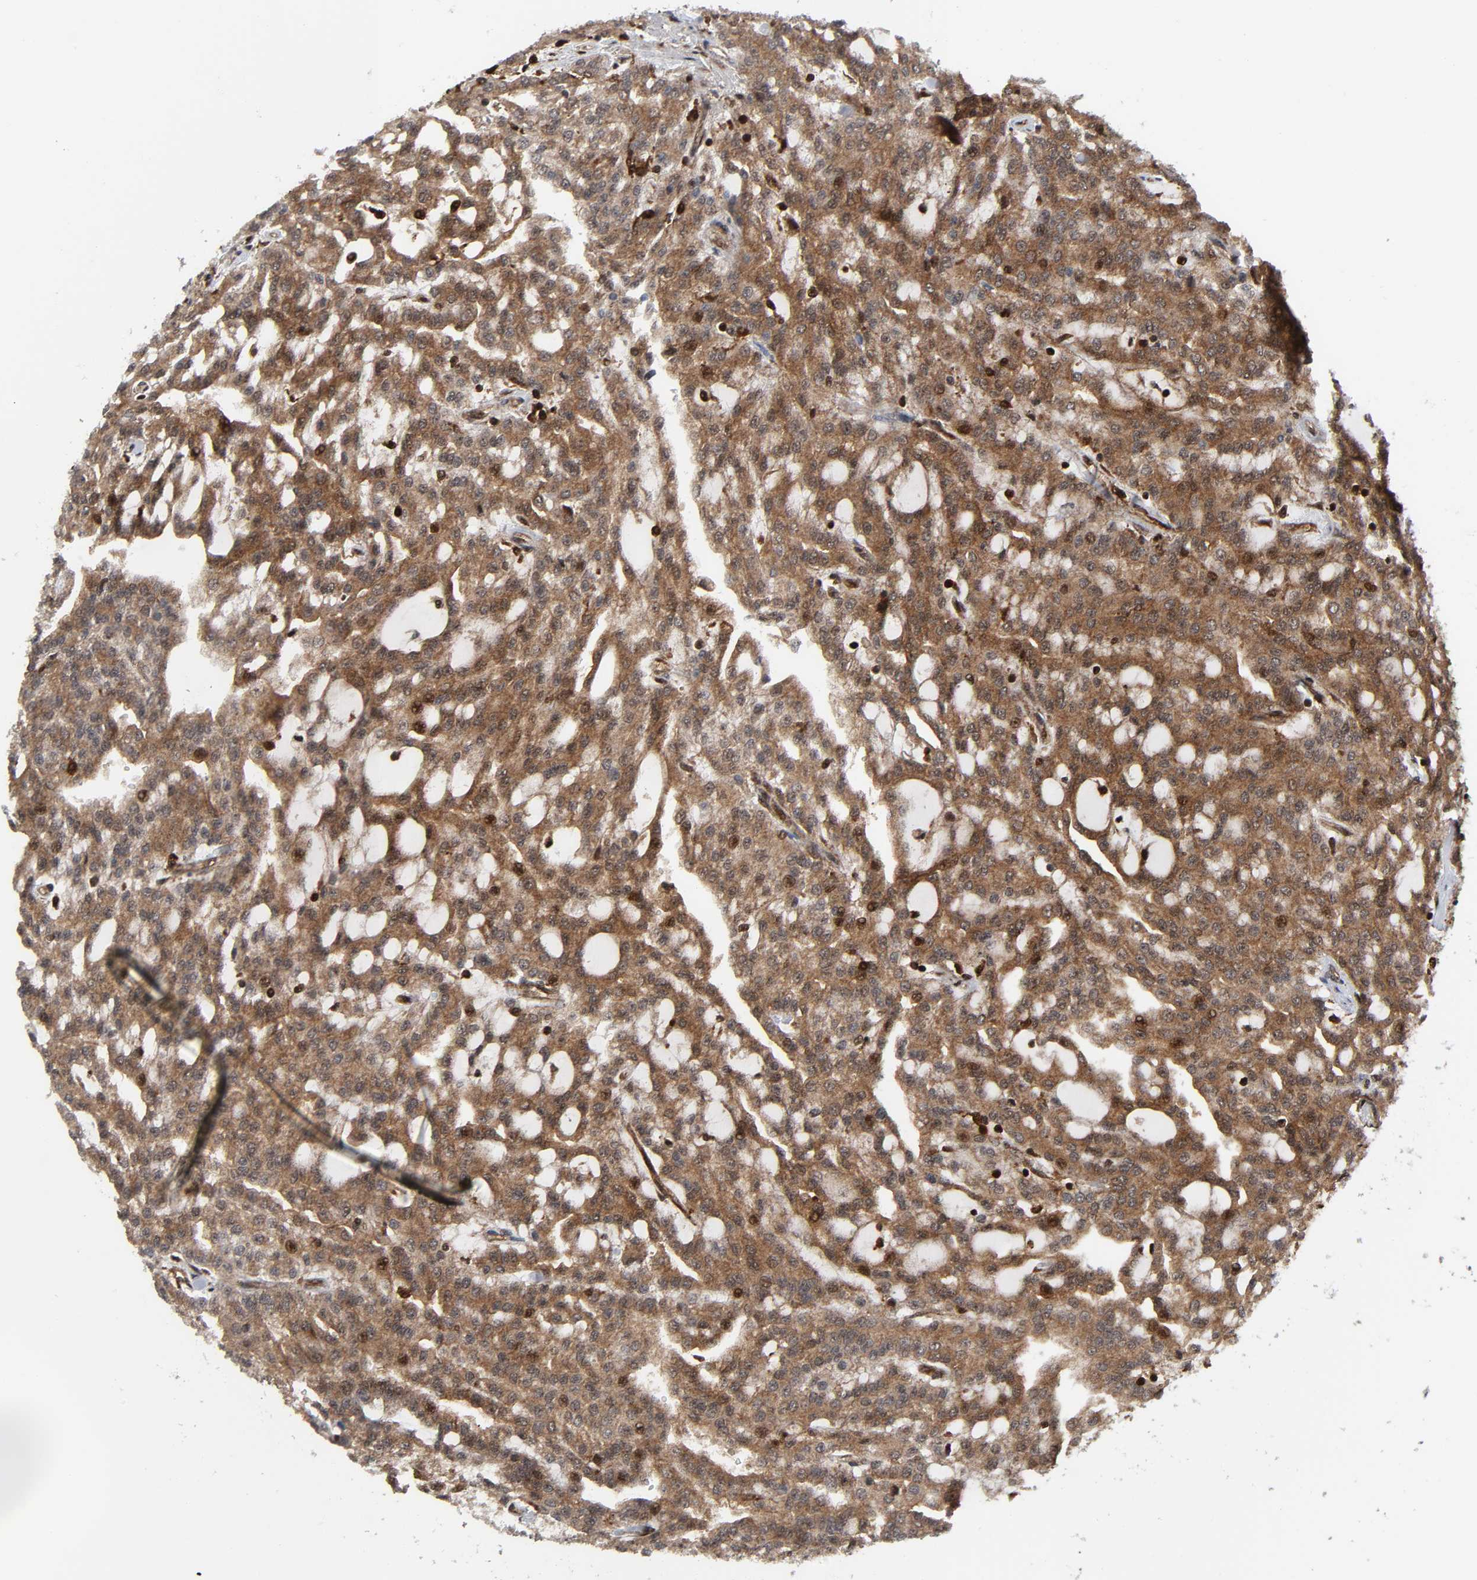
{"staining": {"intensity": "moderate", "quantity": ">75%", "location": "cytoplasmic/membranous"}, "tissue": "renal cancer", "cell_type": "Tumor cells", "image_type": "cancer", "snomed": [{"axis": "morphology", "description": "Adenocarcinoma, NOS"}, {"axis": "topography", "description": "Kidney"}], "caption": "This image displays renal cancer (adenocarcinoma) stained with immunohistochemistry to label a protein in brown. The cytoplasmic/membranous of tumor cells show moderate positivity for the protein. Nuclei are counter-stained blue.", "gene": "MAPK1", "patient": {"sex": "male", "age": 63}}